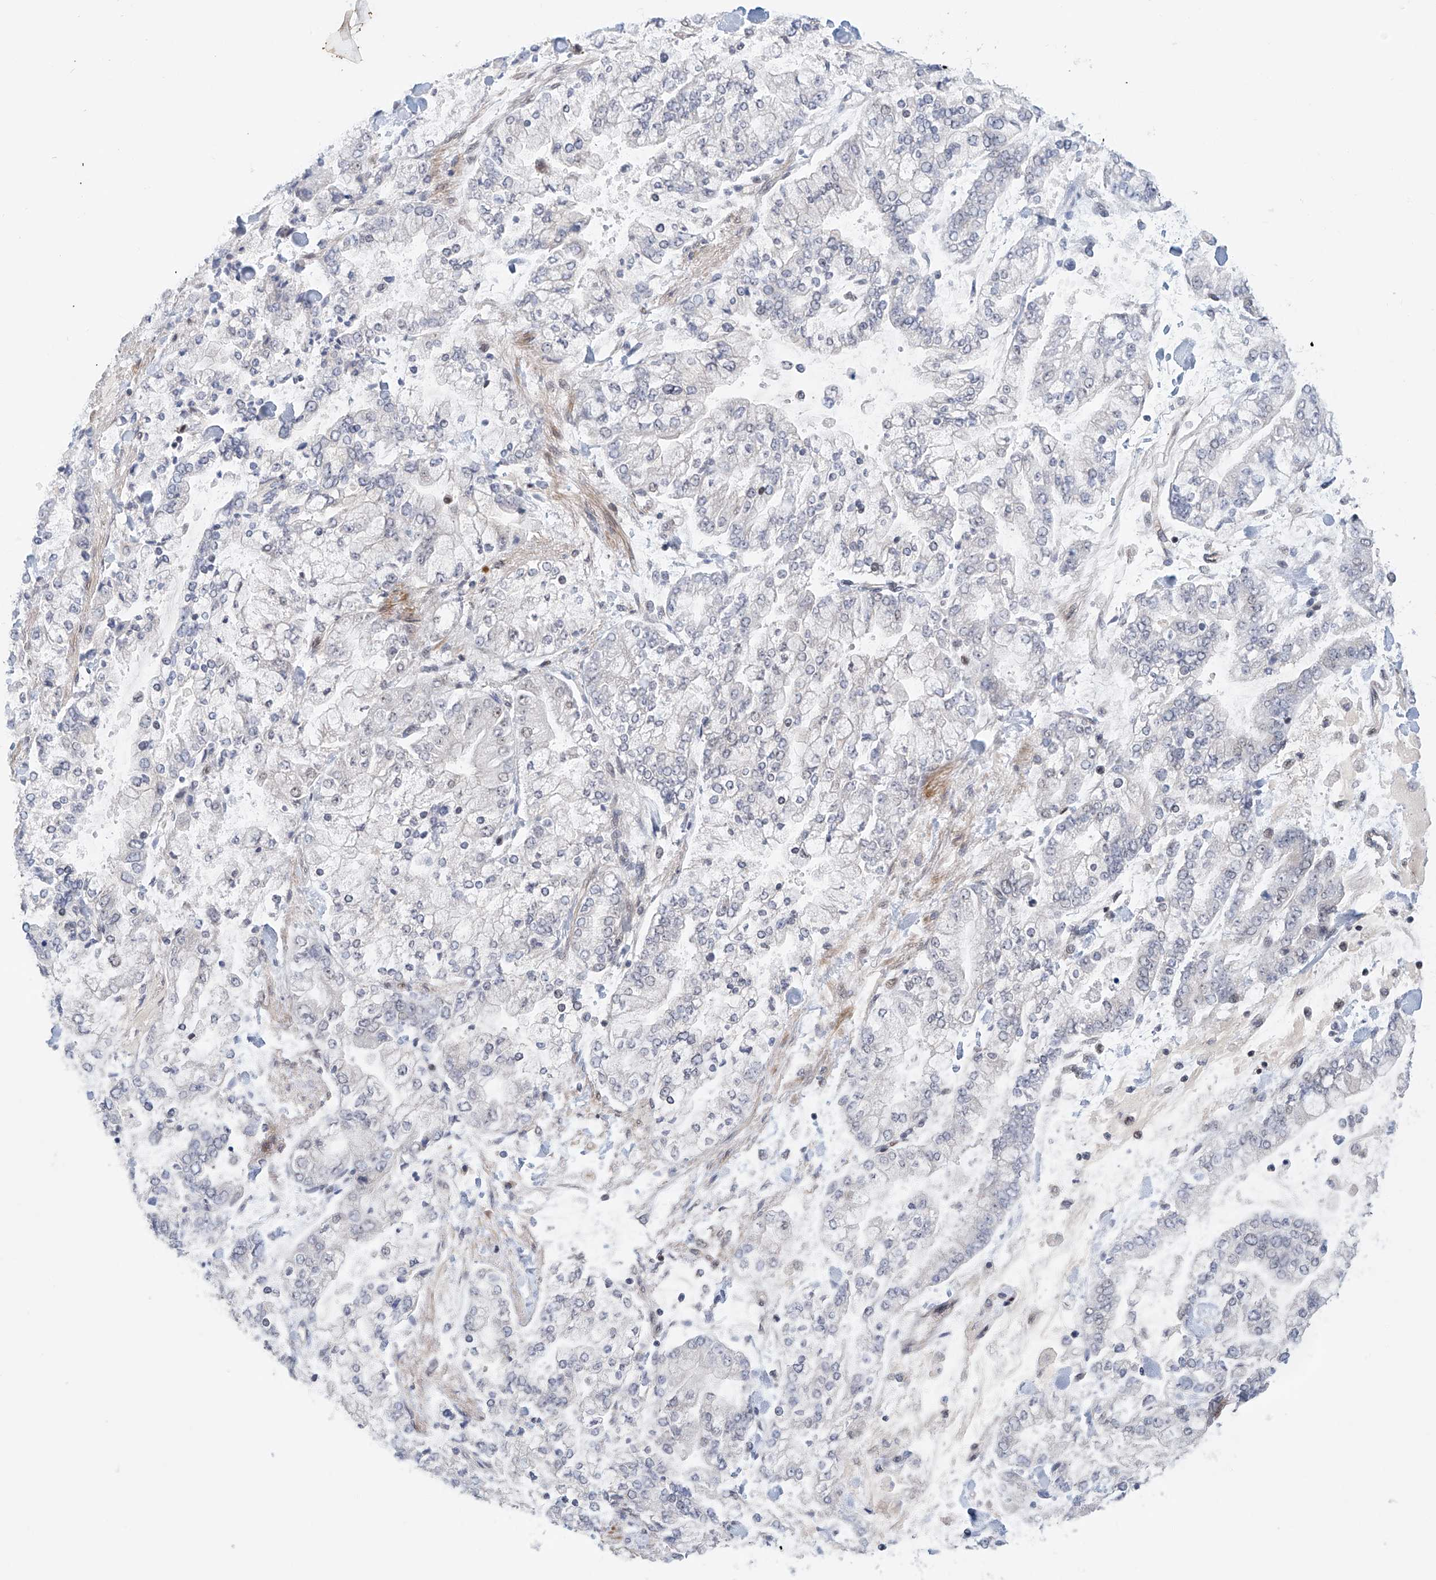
{"staining": {"intensity": "negative", "quantity": "none", "location": "none"}, "tissue": "stomach cancer", "cell_type": "Tumor cells", "image_type": "cancer", "snomed": [{"axis": "morphology", "description": "Normal tissue, NOS"}, {"axis": "morphology", "description": "Adenocarcinoma, NOS"}, {"axis": "topography", "description": "Stomach, upper"}, {"axis": "topography", "description": "Stomach"}], "caption": "Human stomach cancer (adenocarcinoma) stained for a protein using immunohistochemistry (IHC) displays no staining in tumor cells.", "gene": "ZNF470", "patient": {"sex": "male", "age": 76}}